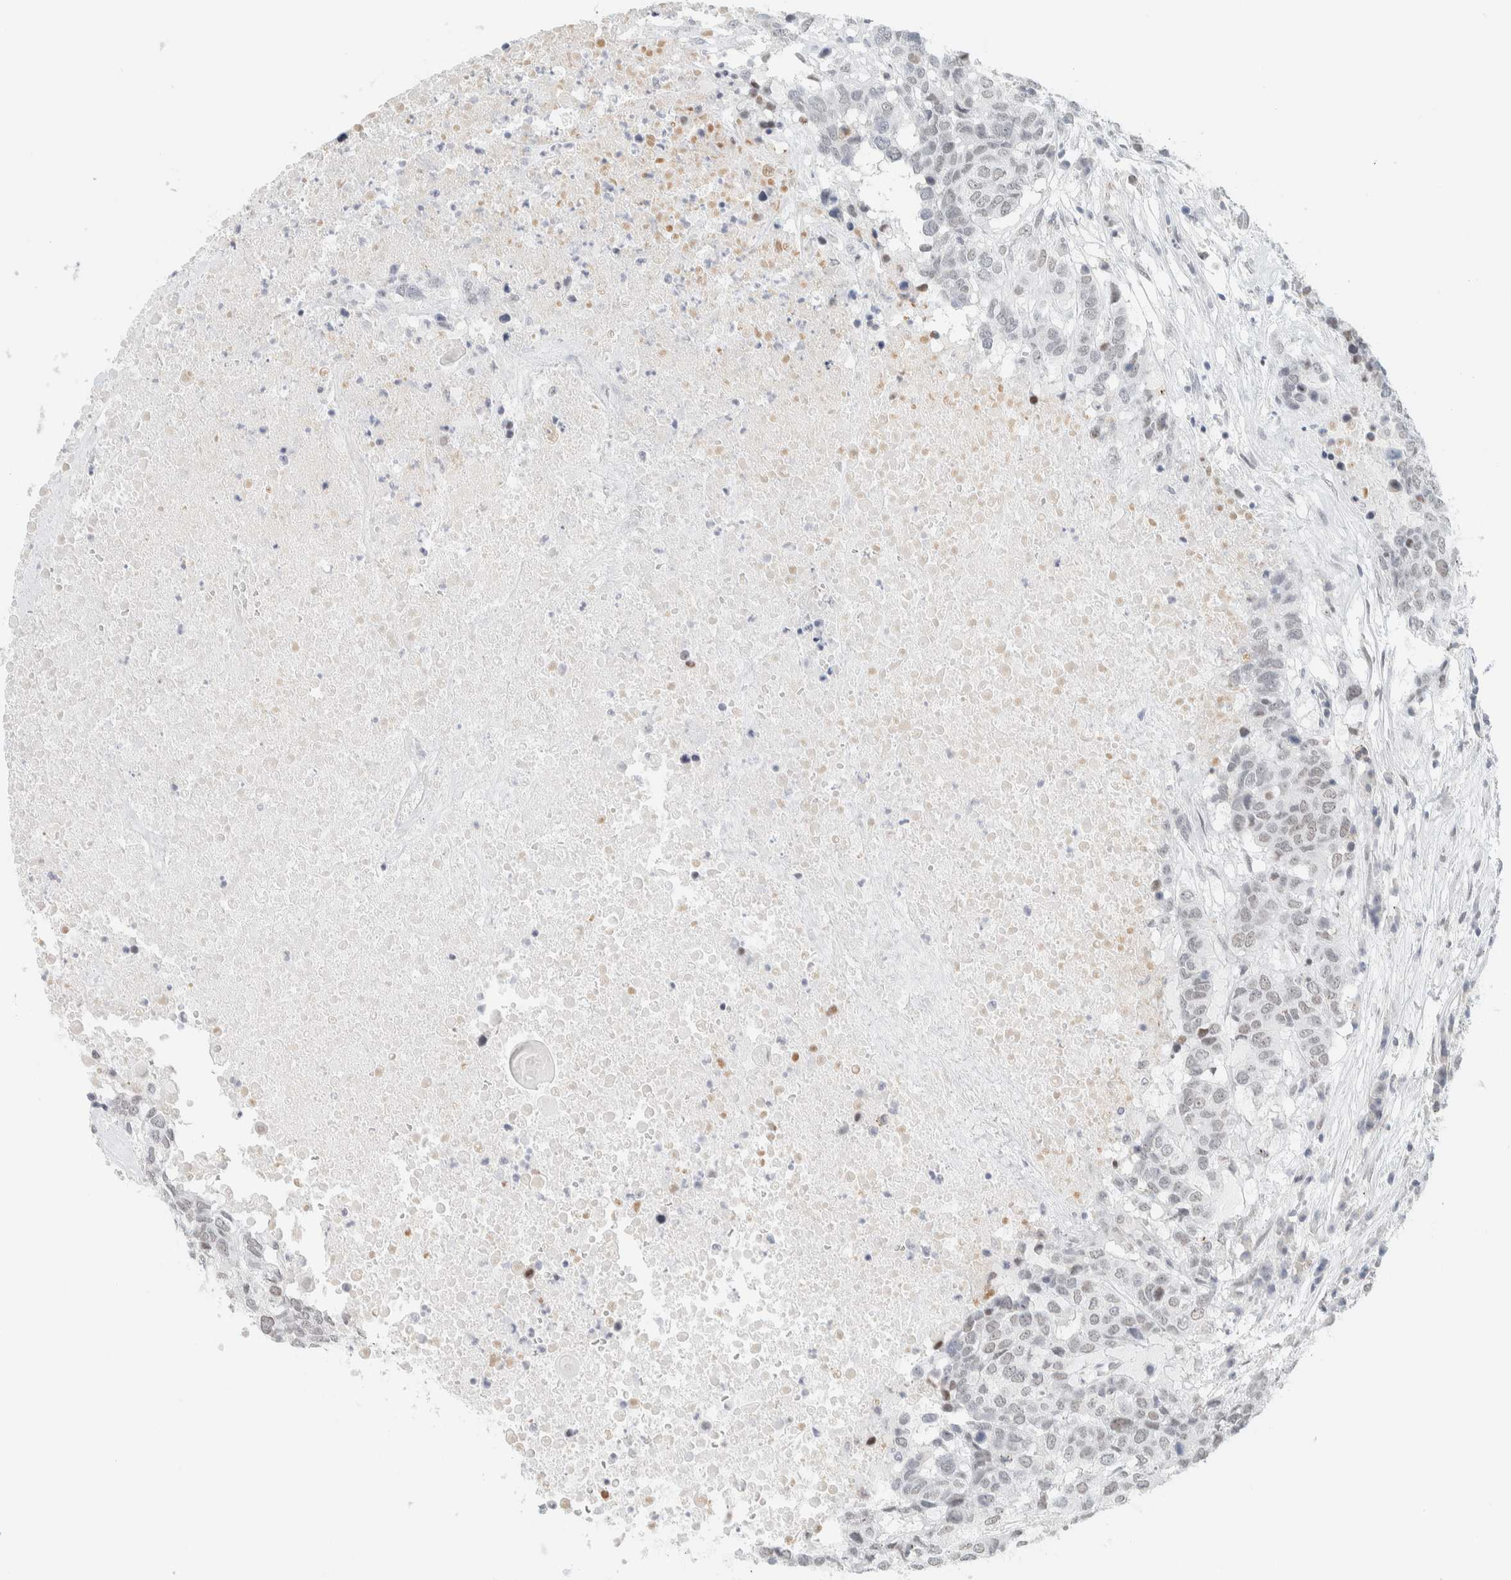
{"staining": {"intensity": "negative", "quantity": "none", "location": "none"}, "tissue": "head and neck cancer", "cell_type": "Tumor cells", "image_type": "cancer", "snomed": [{"axis": "morphology", "description": "Squamous cell carcinoma, NOS"}, {"axis": "topography", "description": "Head-Neck"}], "caption": "The micrograph displays no staining of tumor cells in squamous cell carcinoma (head and neck).", "gene": "CDH17", "patient": {"sex": "male", "age": 66}}